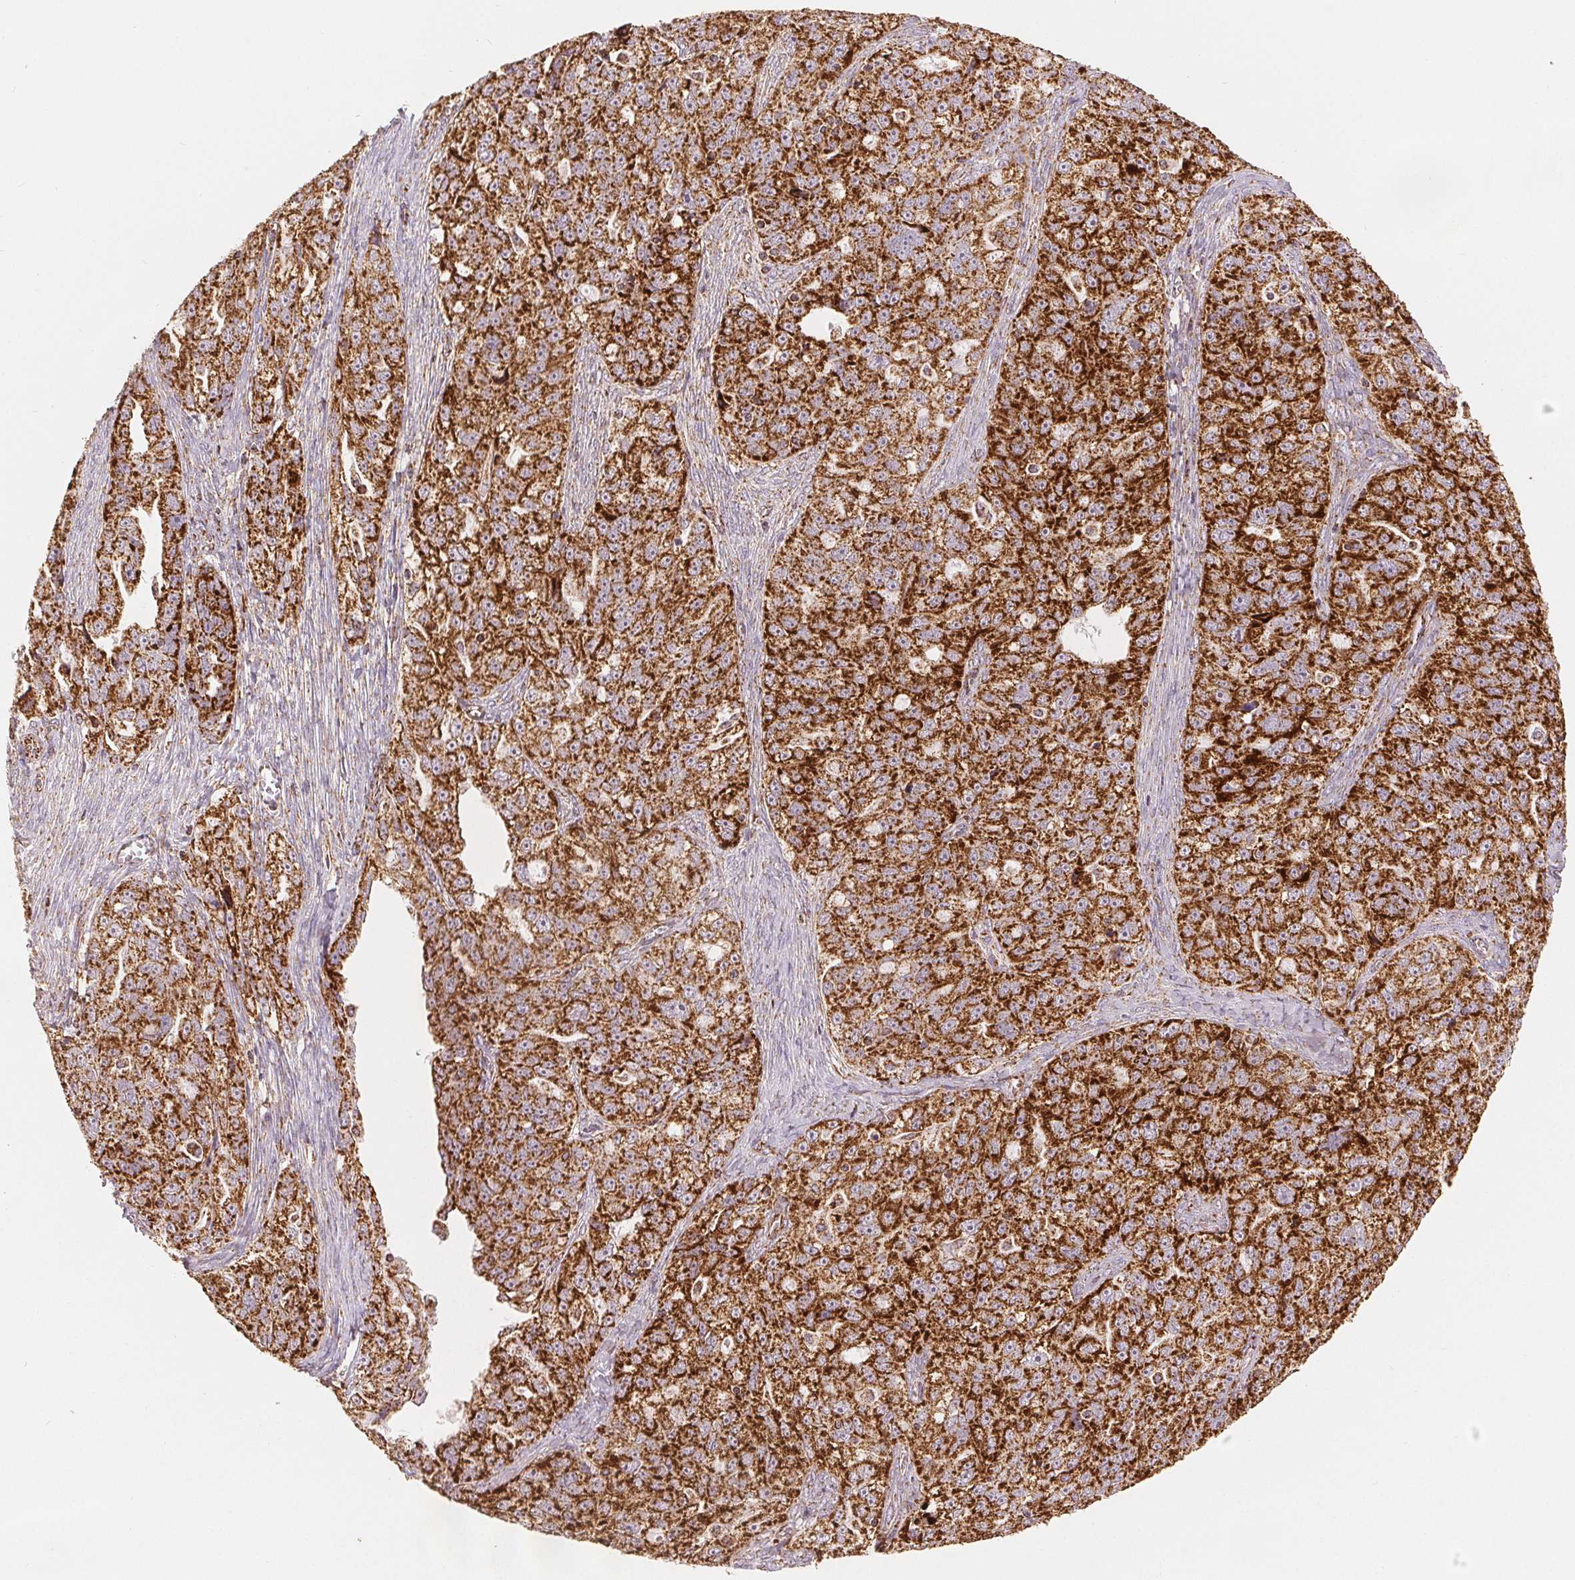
{"staining": {"intensity": "strong", "quantity": ">75%", "location": "cytoplasmic/membranous"}, "tissue": "ovarian cancer", "cell_type": "Tumor cells", "image_type": "cancer", "snomed": [{"axis": "morphology", "description": "Cystadenocarcinoma, serous, NOS"}, {"axis": "topography", "description": "Ovary"}], "caption": "Serous cystadenocarcinoma (ovarian) tissue displays strong cytoplasmic/membranous expression in about >75% of tumor cells, visualized by immunohistochemistry.", "gene": "SDHB", "patient": {"sex": "female", "age": 51}}